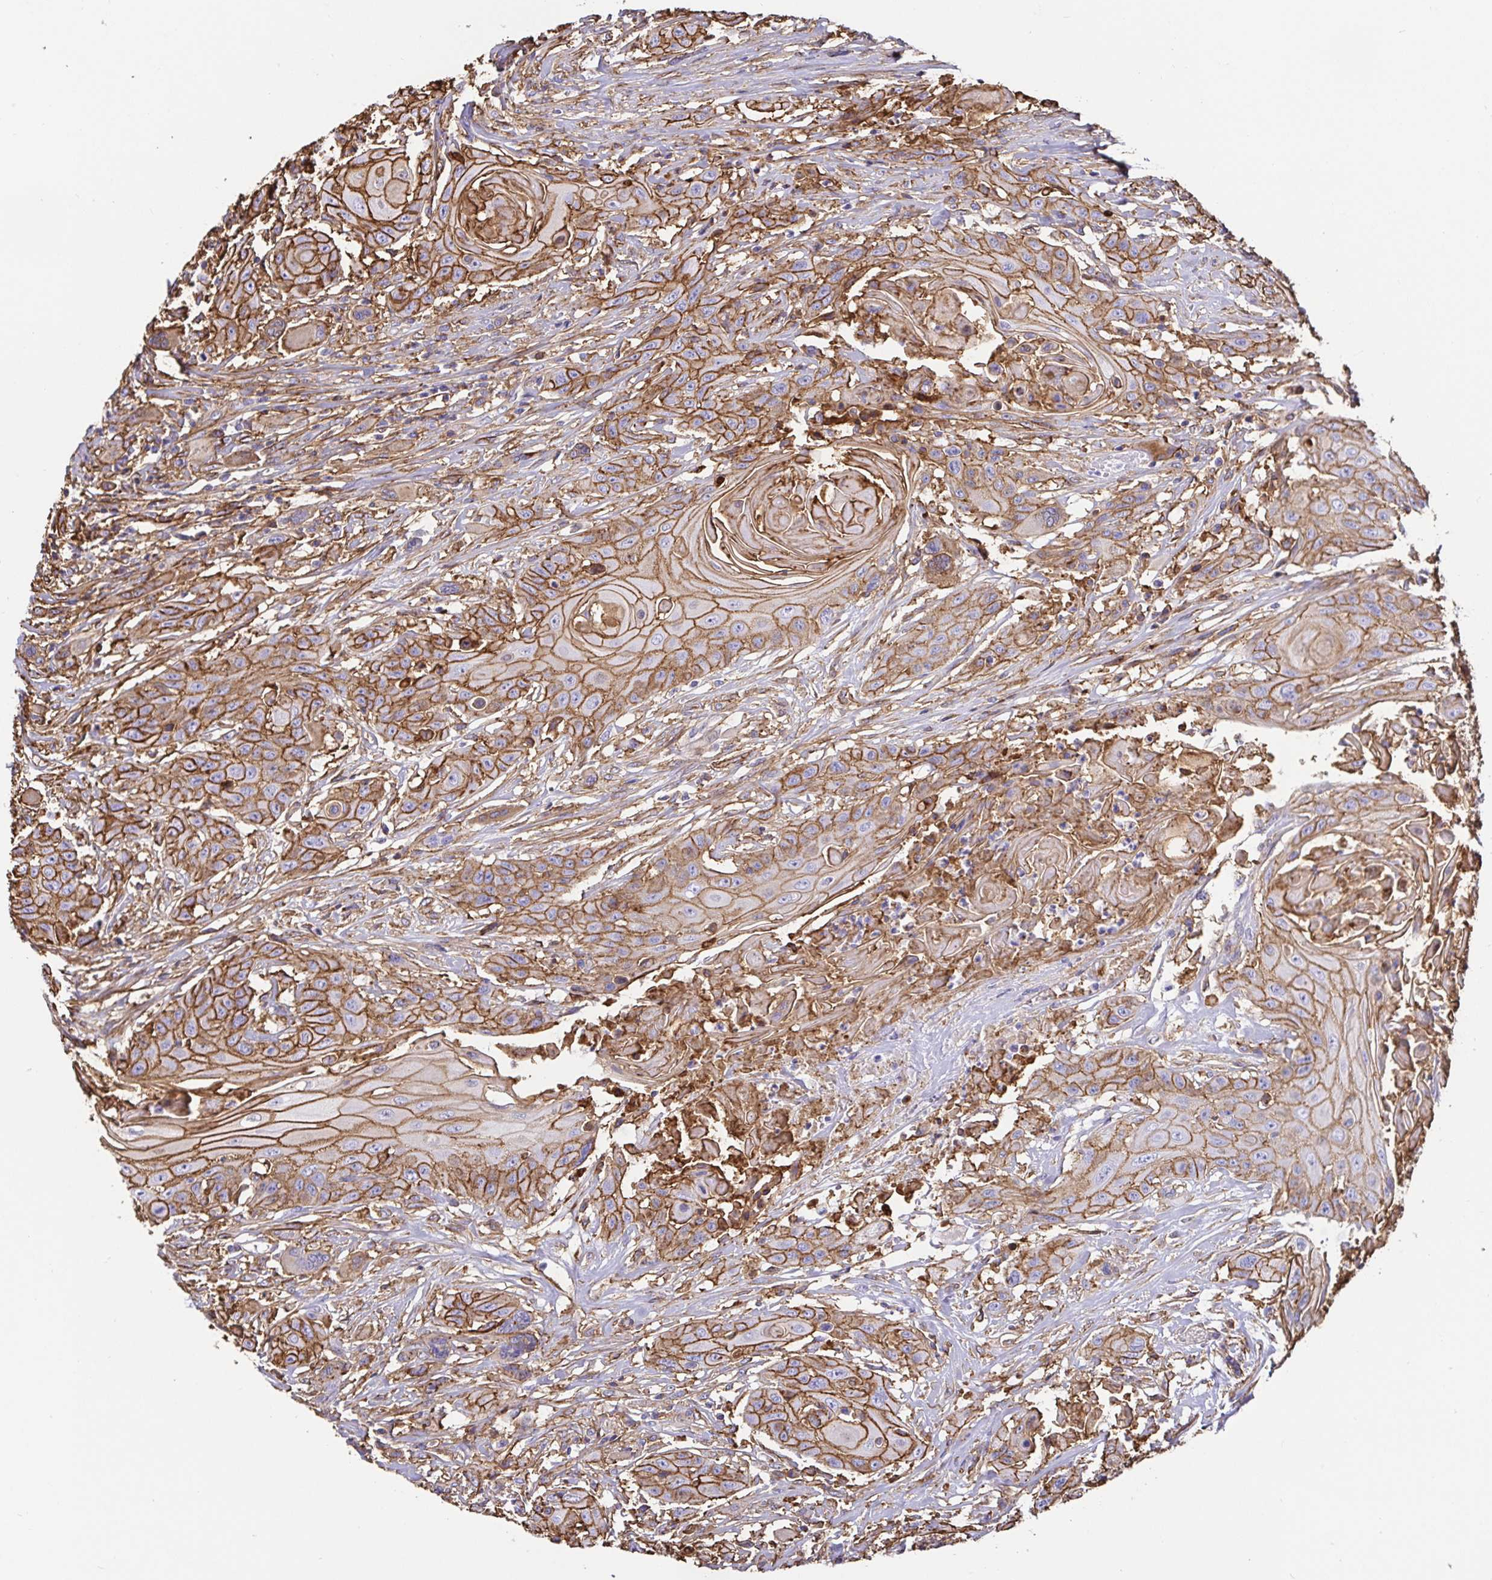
{"staining": {"intensity": "moderate", "quantity": ">75%", "location": "cytoplasmic/membranous"}, "tissue": "head and neck cancer", "cell_type": "Tumor cells", "image_type": "cancer", "snomed": [{"axis": "morphology", "description": "Squamous cell carcinoma, NOS"}, {"axis": "topography", "description": "Oral tissue"}, {"axis": "topography", "description": "Head-Neck"}, {"axis": "topography", "description": "Neck, NOS"}], "caption": "High-power microscopy captured an immunohistochemistry photomicrograph of head and neck squamous cell carcinoma, revealing moderate cytoplasmic/membranous staining in approximately >75% of tumor cells.", "gene": "ANXA2", "patient": {"sex": "female", "age": 55}}